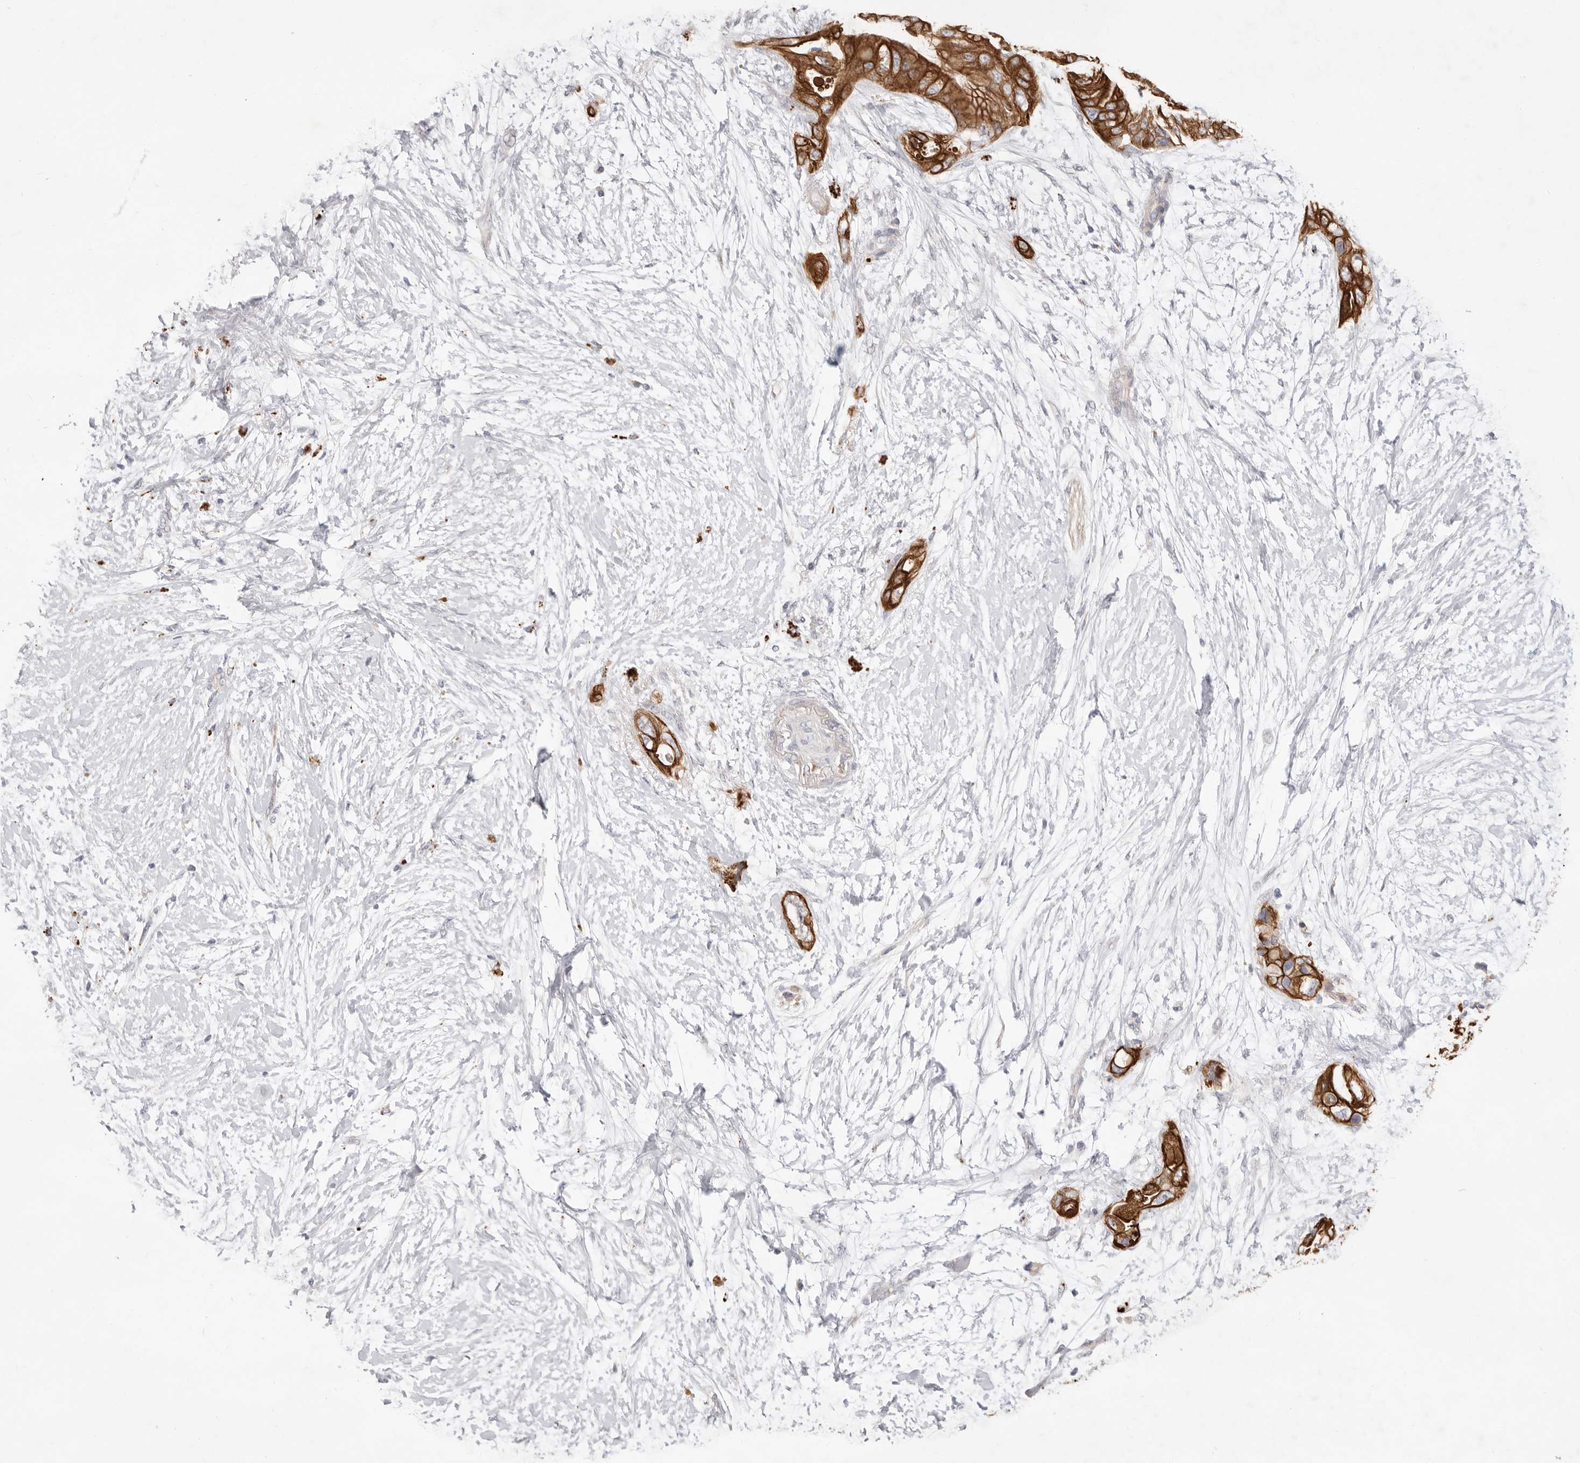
{"staining": {"intensity": "strong", "quantity": ">75%", "location": "cytoplasmic/membranous"}, "tissue": "pancreatic cancer", "cell_type": "Tumor cells", "image_type": "cancer", "snomed": [{"axis": "morphology", "description": "Adenocarcinoma, NOS"}, {"axis": "topography", "description": "Pancreas"}], "caption": "This photomicrograph shows immunohistochemistry staining of human pancreatic cancer, with high strong cytoplasmic/membranous staining in approximately >75% of tumor cells.", "gene": "USH1C", "patient": {"sex": "male", "age": 53}}